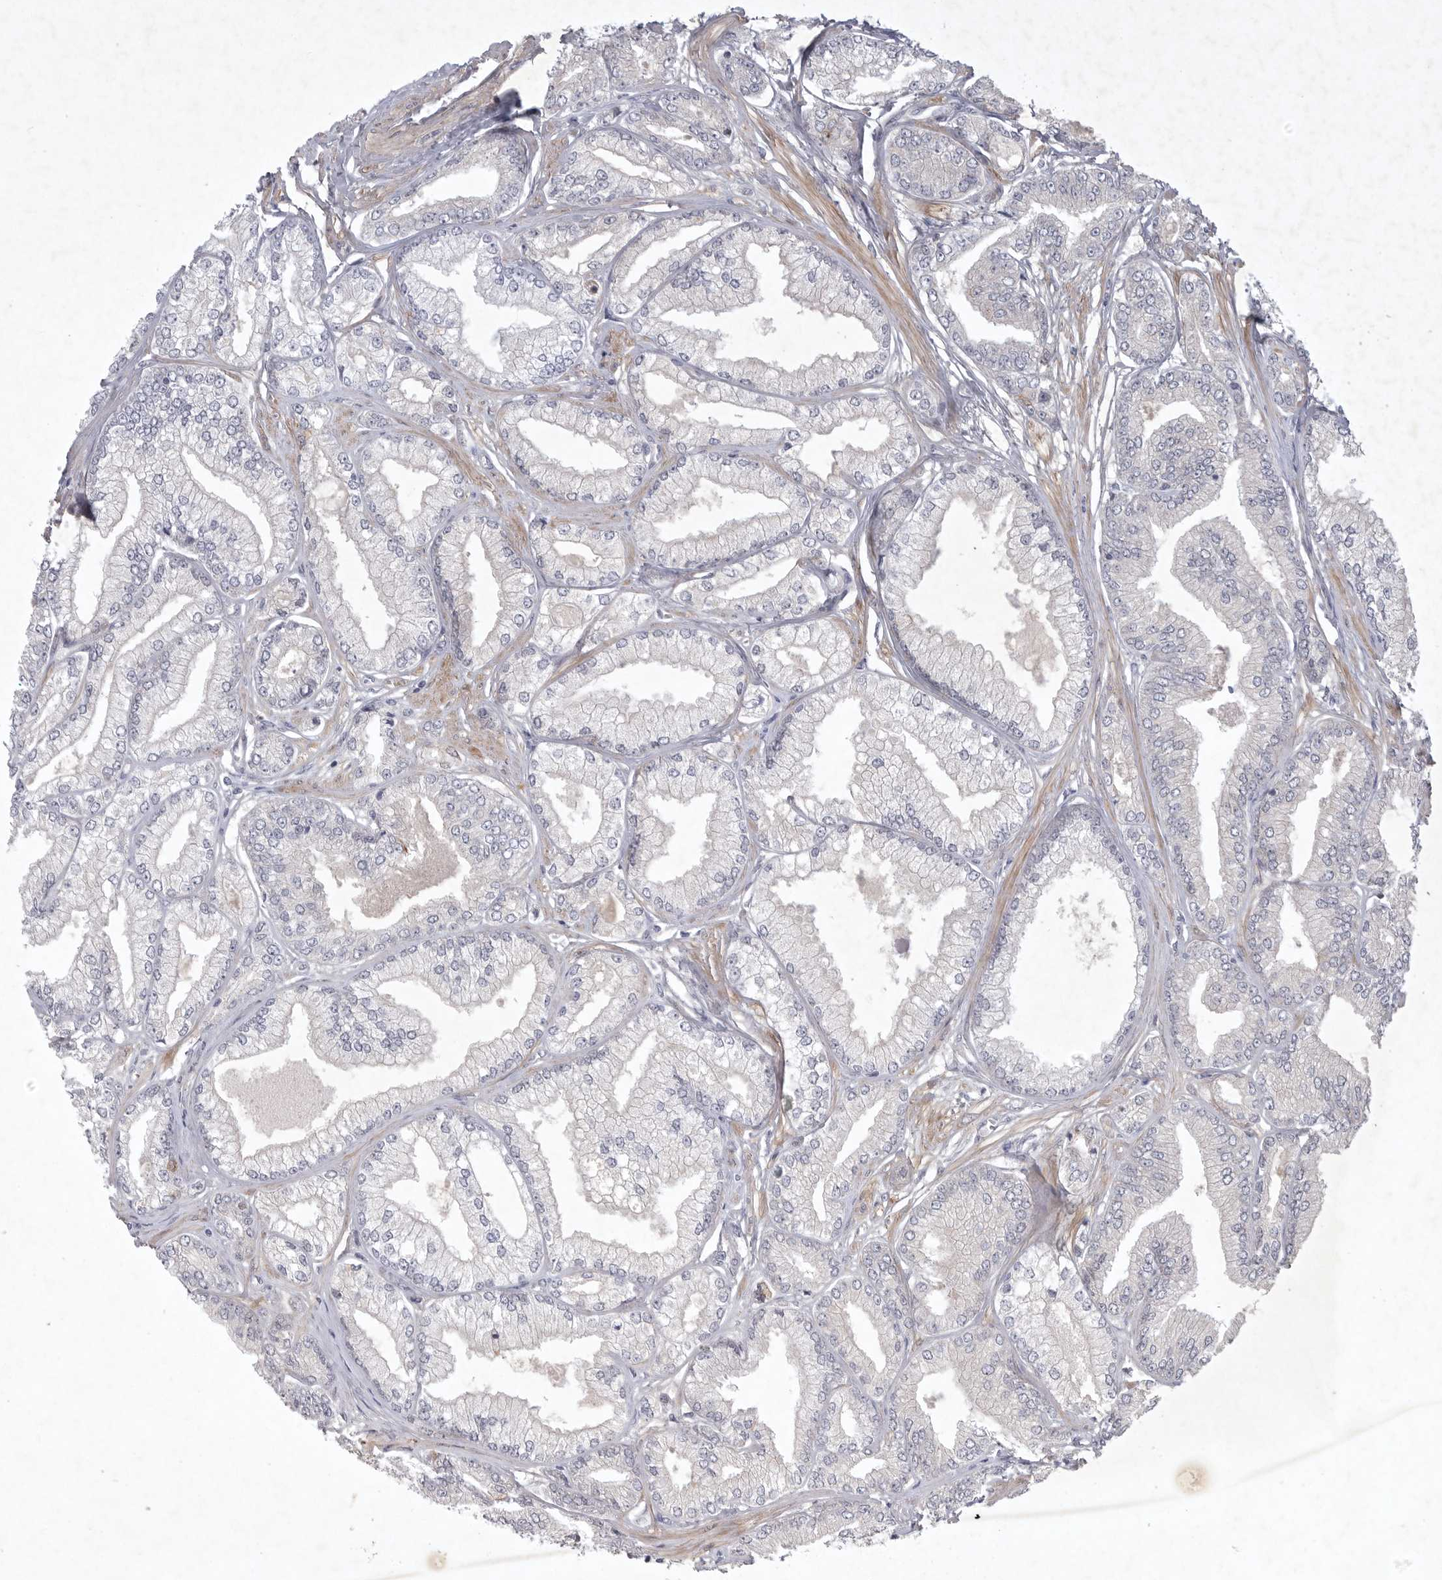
{"staining": {"intensity": "negative", "quantity": "none", "location": "none"}, "tissue": "prostate cancer", "cell_type": "Tumor cells", "image_type": "cancer", "snomed": [{"axis": "morphology", "description": "Adenocarcinoma, Low grade"}, {"axis": "topography", "description": "Prostate"}], "caption": "Image shows no protein staining in tumor cells of prostate cancer (adenocarcinoma (low-grade)) tissue.", "gene": "BZW2", "patient": {"sex": "male", "age": 52}}